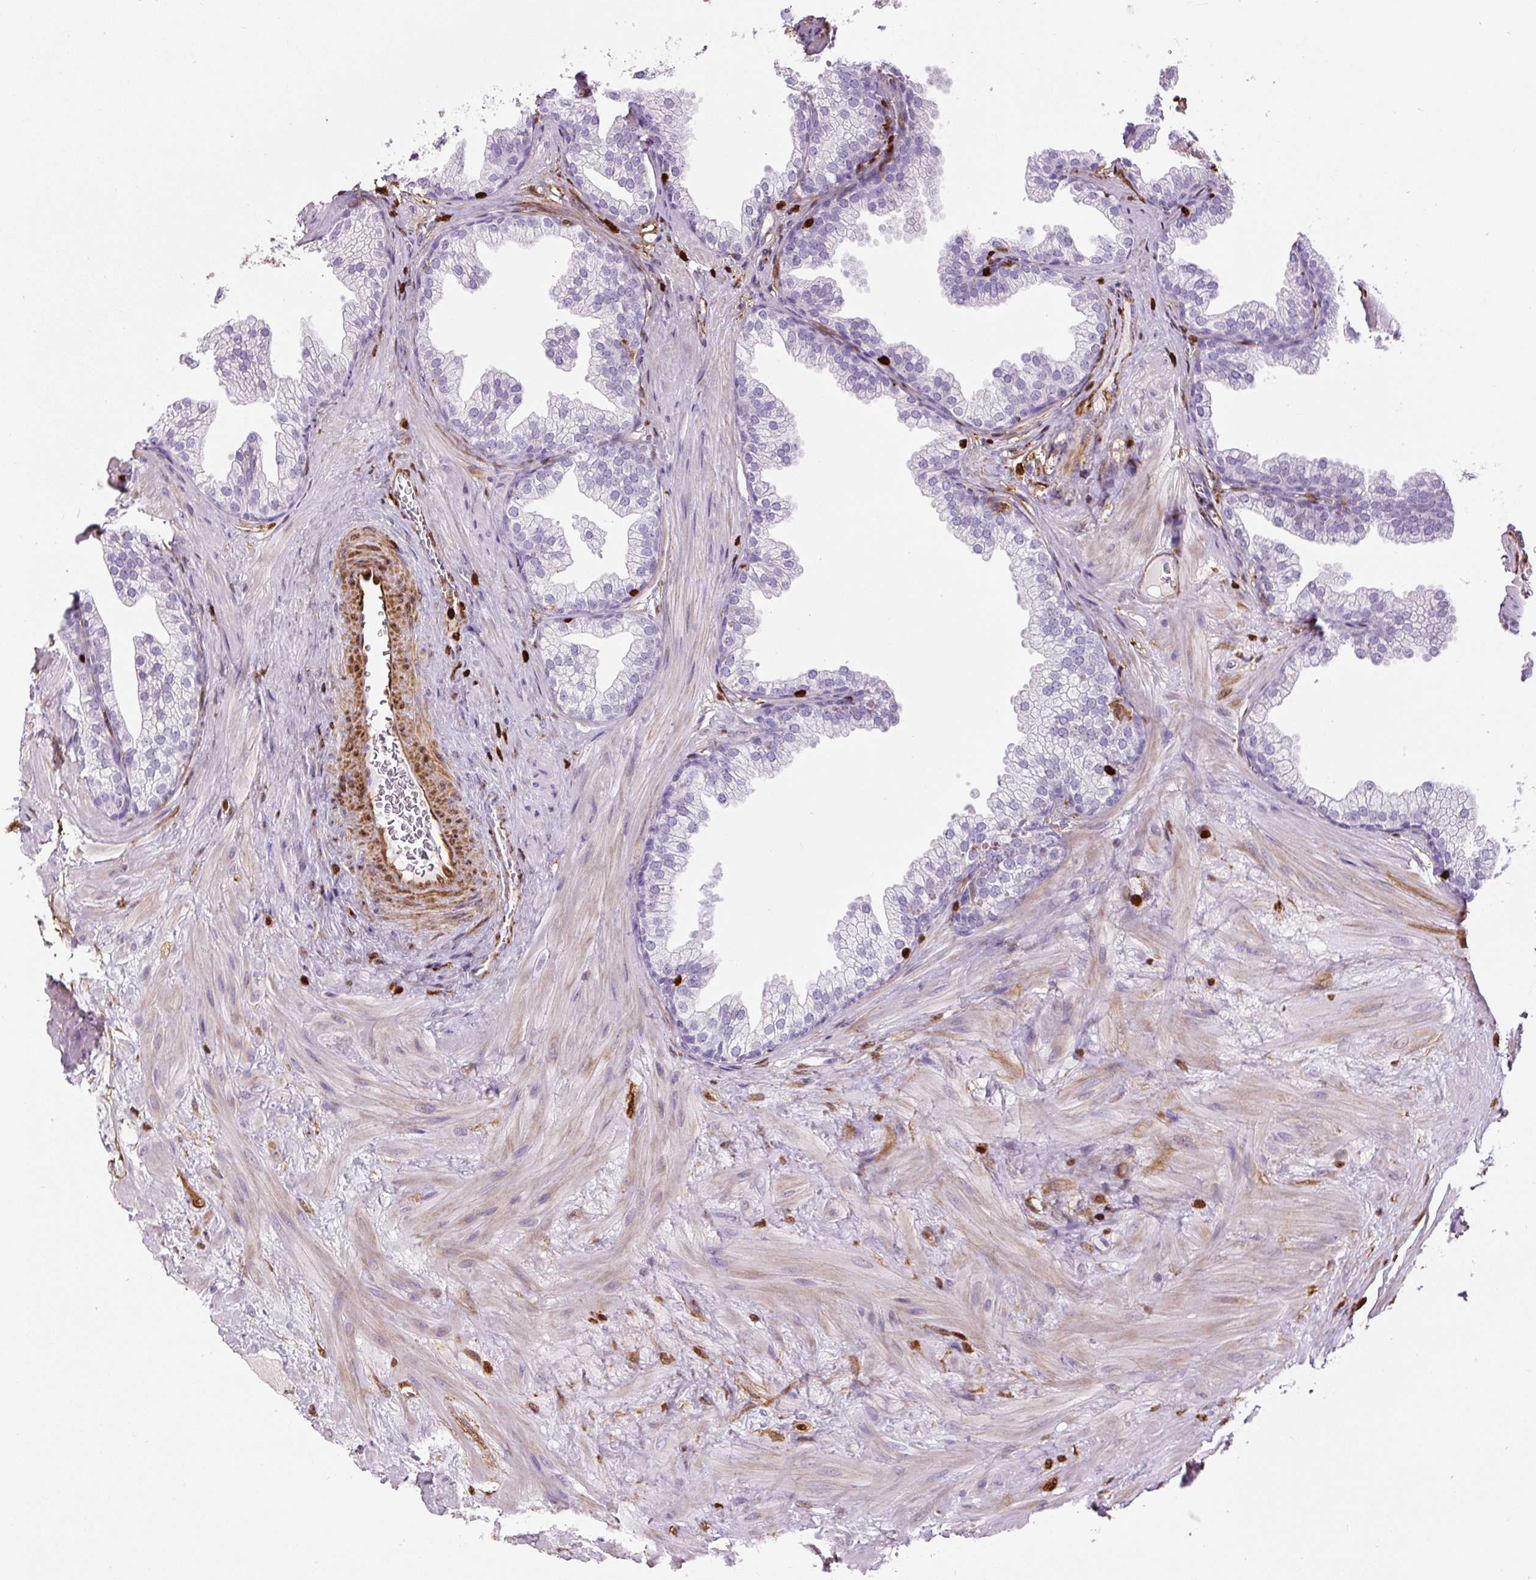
{"staining": {"intensity": "negative", "quantity": "none", "location": "none"}, "tissue": "prostate", "cell_type": "Glandular cells", "image_type": "normal", "snomed": [{"axis": "morphology", "description": "Normal tissue, NOS"}, {"axis": "topography", "description": "Prostate"}], "caption": "High magnification brightfield microscopy of unremarkable prostate stained with DAB (3,3'-diaminobenzidine) (brown) and counterstained with hematoxylin (blue): glandular cells show no significant staining. (Immunohistochemistry (ihc), brightfield microscopy, high magnification).", "gene": "S100A4", "patient": {"sex": "male", "age": 37}}